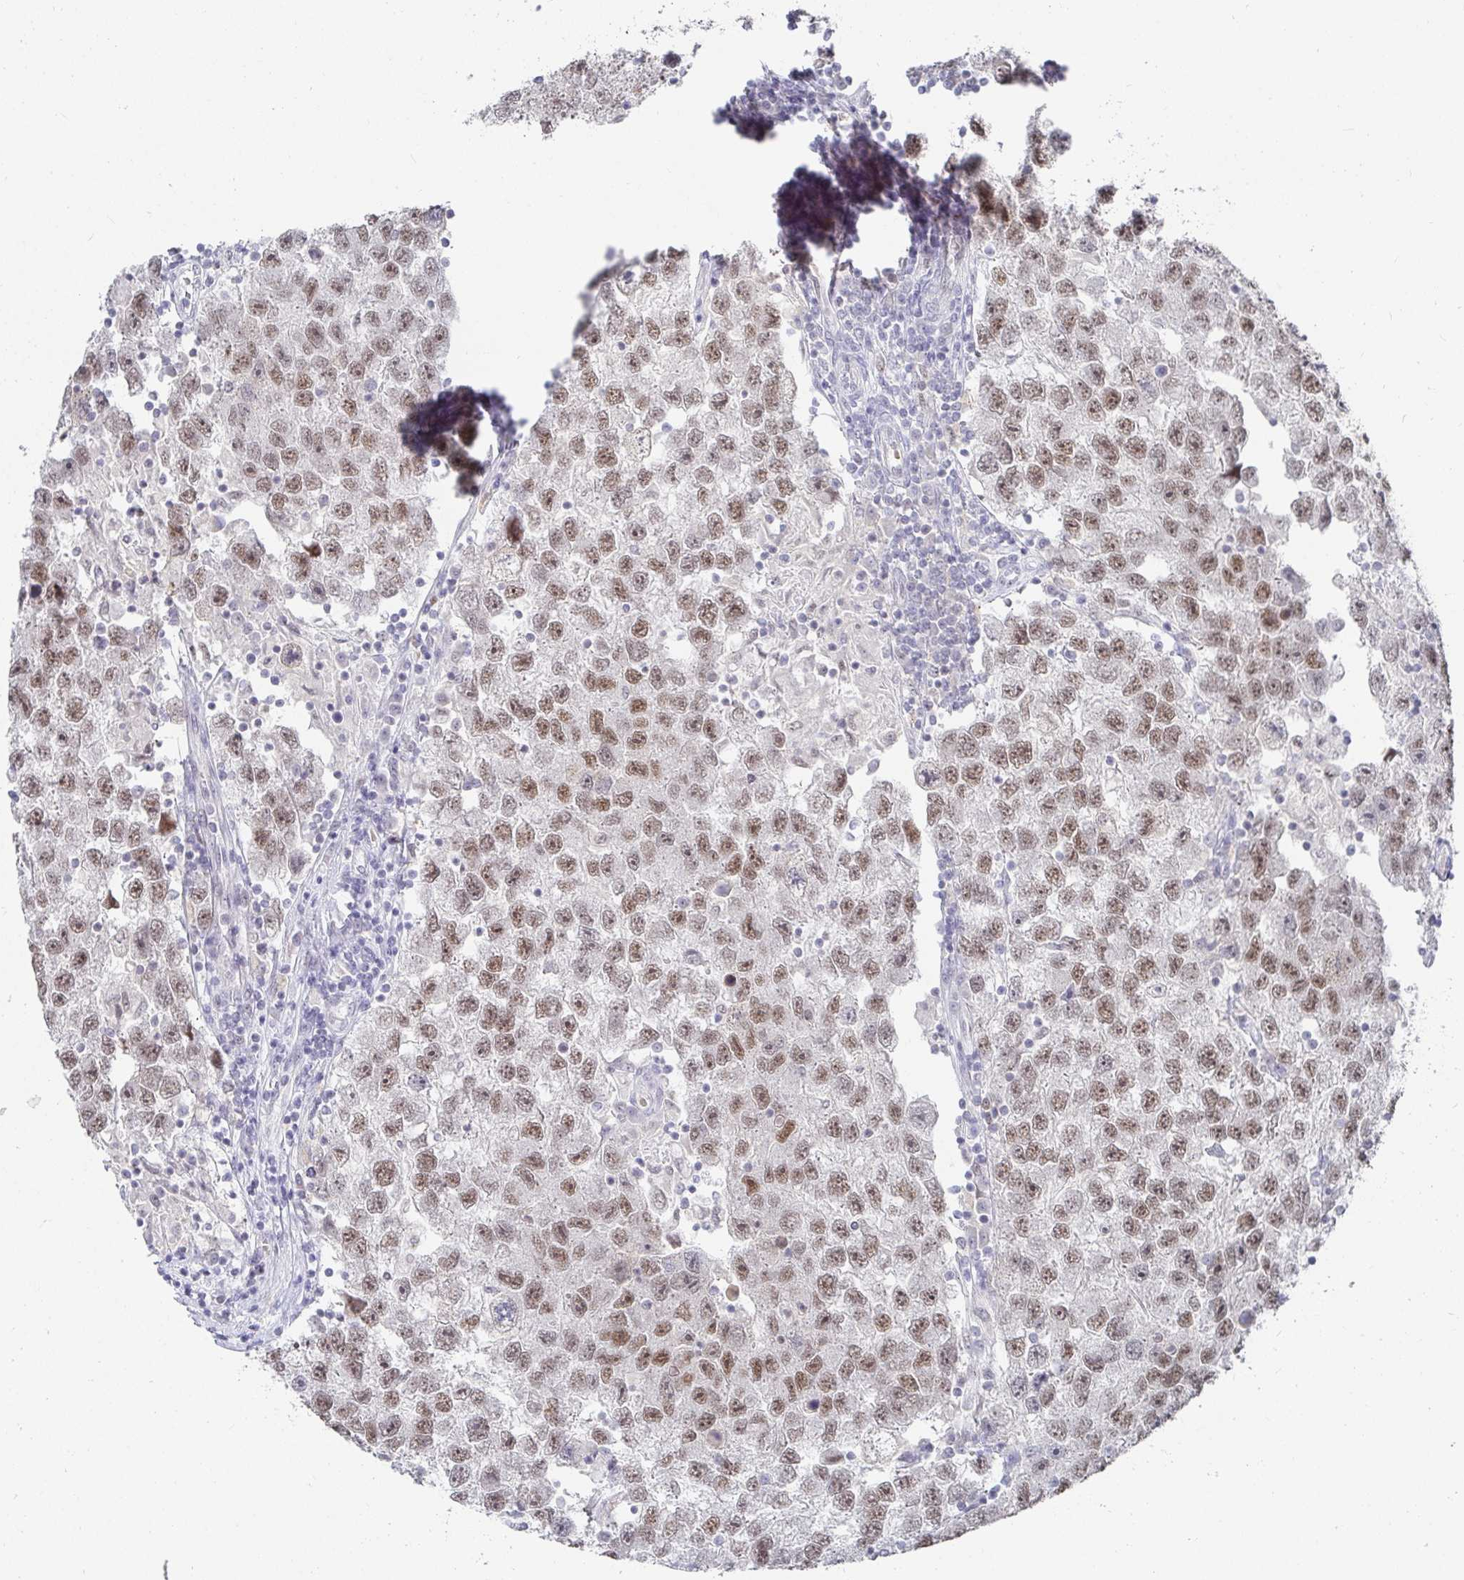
{"staining": {"intensity": "moderate", "quantity": ">75%", "location": "nuclear"}, "tissue": "testis cancer", "cell_type": "Tumor cells", "image_type": "cancer", "snomed": [{"axis": "morphology", "description": "Seminoma, NOS"}, {"axis": "topography", "description": "Testis"}], "caption": "Testis seminoma stained for a protein displays moderate nuclear positivity in tumor cells.", "gene": "RCOR1", "patient": {"sex": "male", "age": 26}}